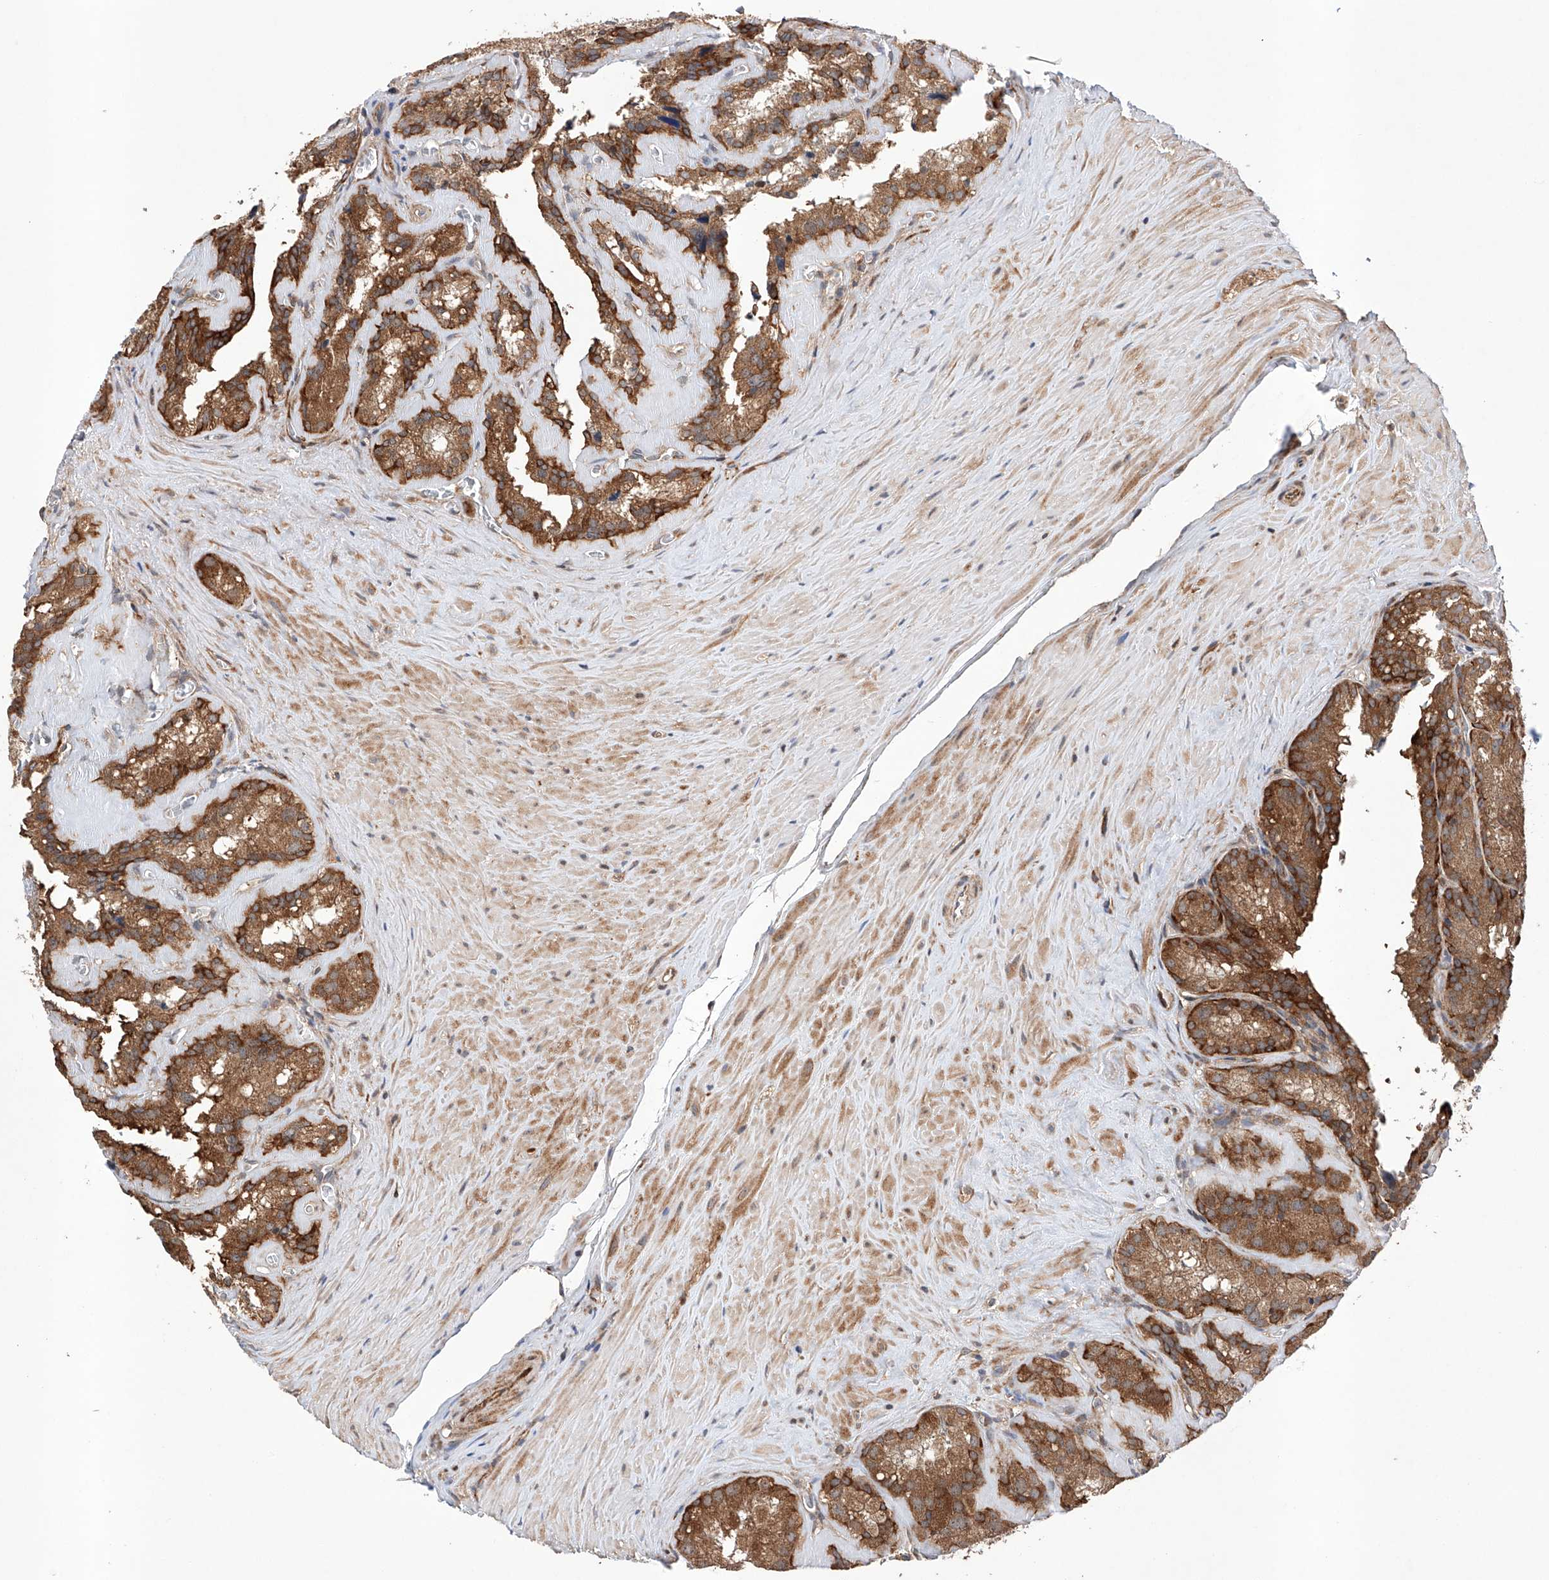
{"staining": {"intensity": "strong", "quantity": ">75%", "location": "cytoplasmic/membranous"}, "tissue": "seminal vesicle", "cell_type": "Glandular cells", "image_type": "normal", "snomed": [{"axis": "morphology", "description": "Normal tissue, NOS"}, {"axis": "topography", "description": "Prostate"}, {"axis": "topography", "description": "Seminal veicle"}], "caption": "Protein staining displays strong cytoplasmic/membranous expression in approximately >75% of glandular cells in normal seminal vesicle.", "gene": "TIMM23", "patient": {"sex": "male", "age": 59}}